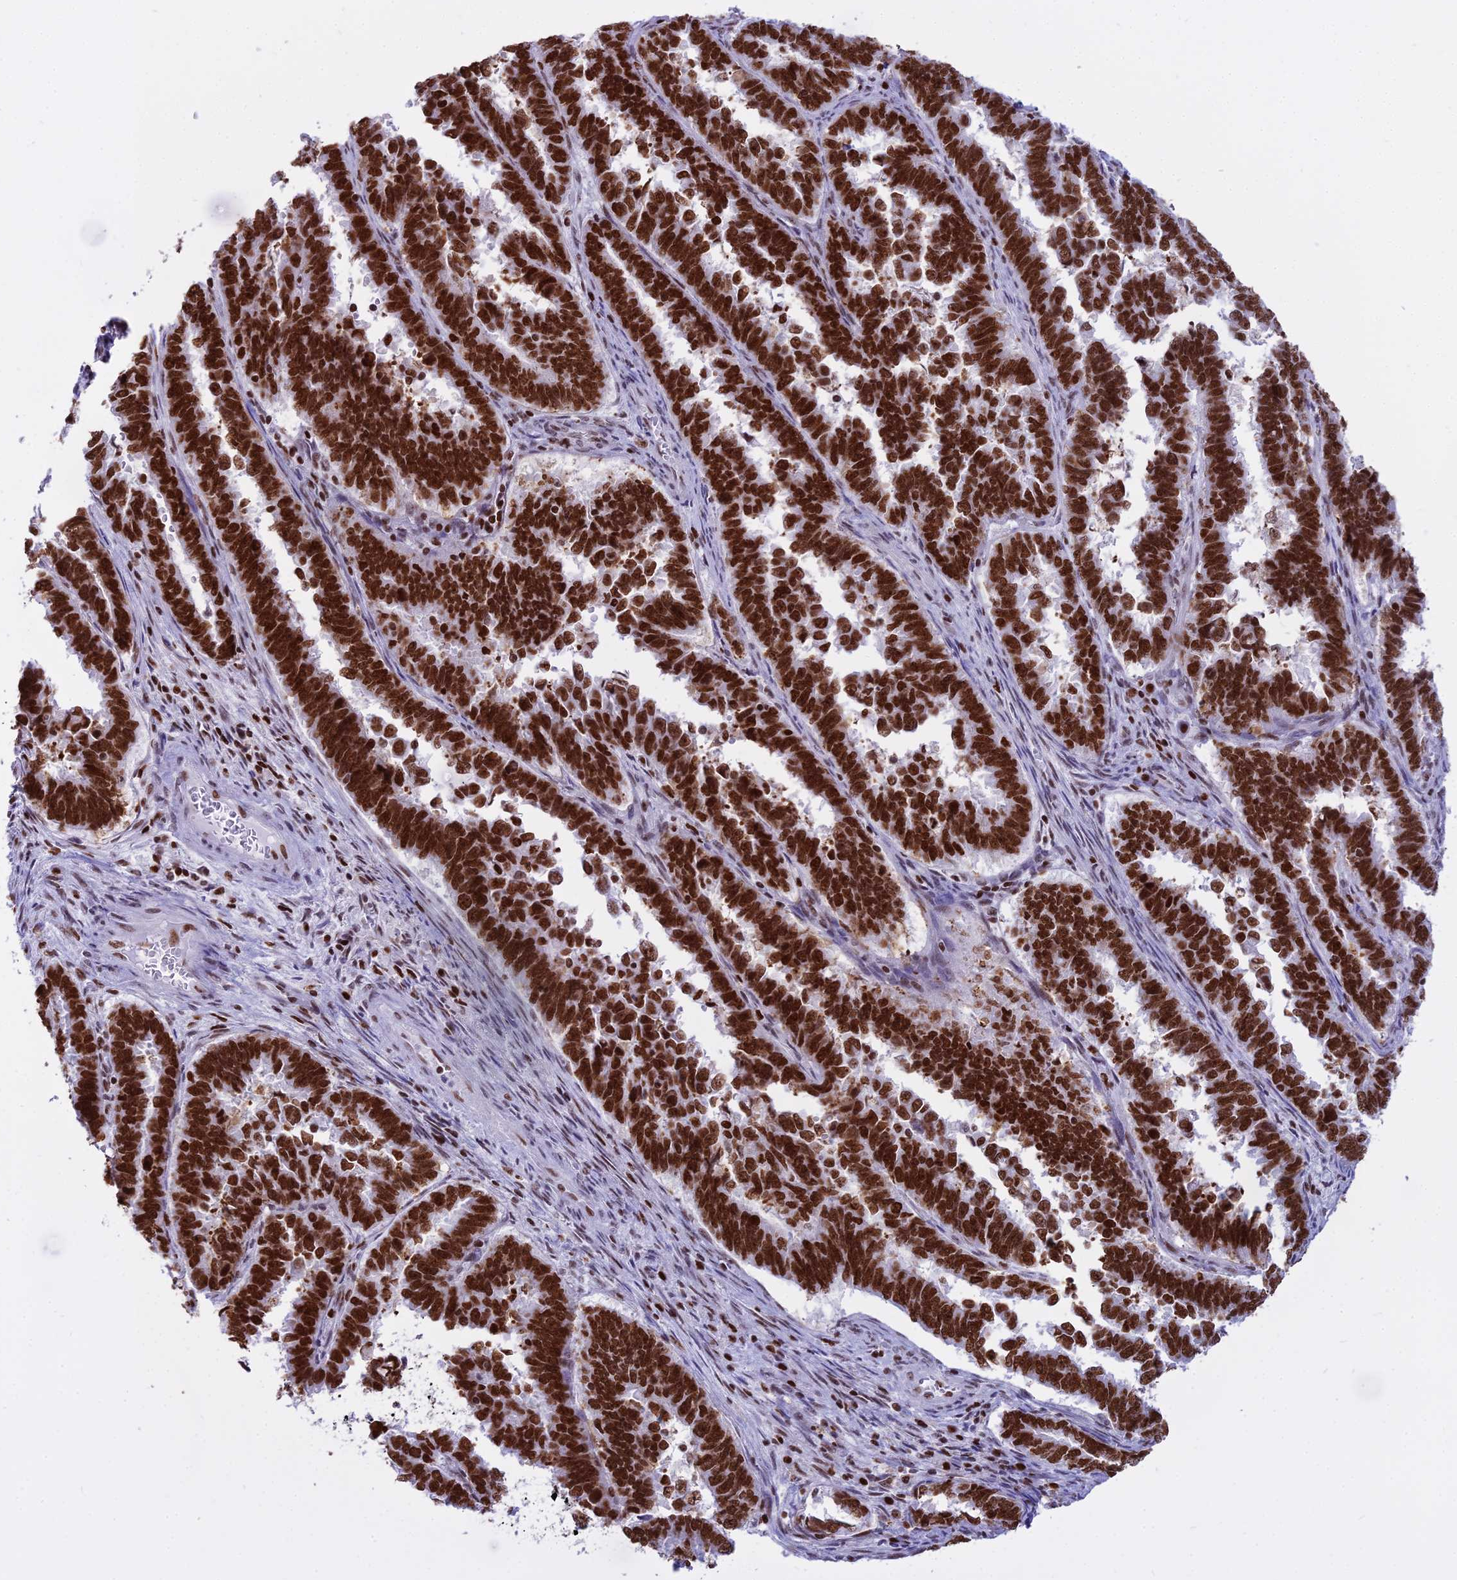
{"staining": {"intensity": "strong", "quantity": ">75%", "location": "nuclear"}, "tissue": "endometrial cancer", "cell_type": "Tumor cells", "image_type": "cancer", "snomed": [{"axis": "morphology", "description": "Adenocarcinoma, NOS"}, {"axis": "topography", "description": "Endometrium"}], "caption": "A brown stain highlights strong nuclear expression of a protein in endometrial cancer tumor cells. The protein is shown in brown color, while the nuclei are stained blue.", "gene": "PARP1", "patient": {"sex": "female", "age": 75}}